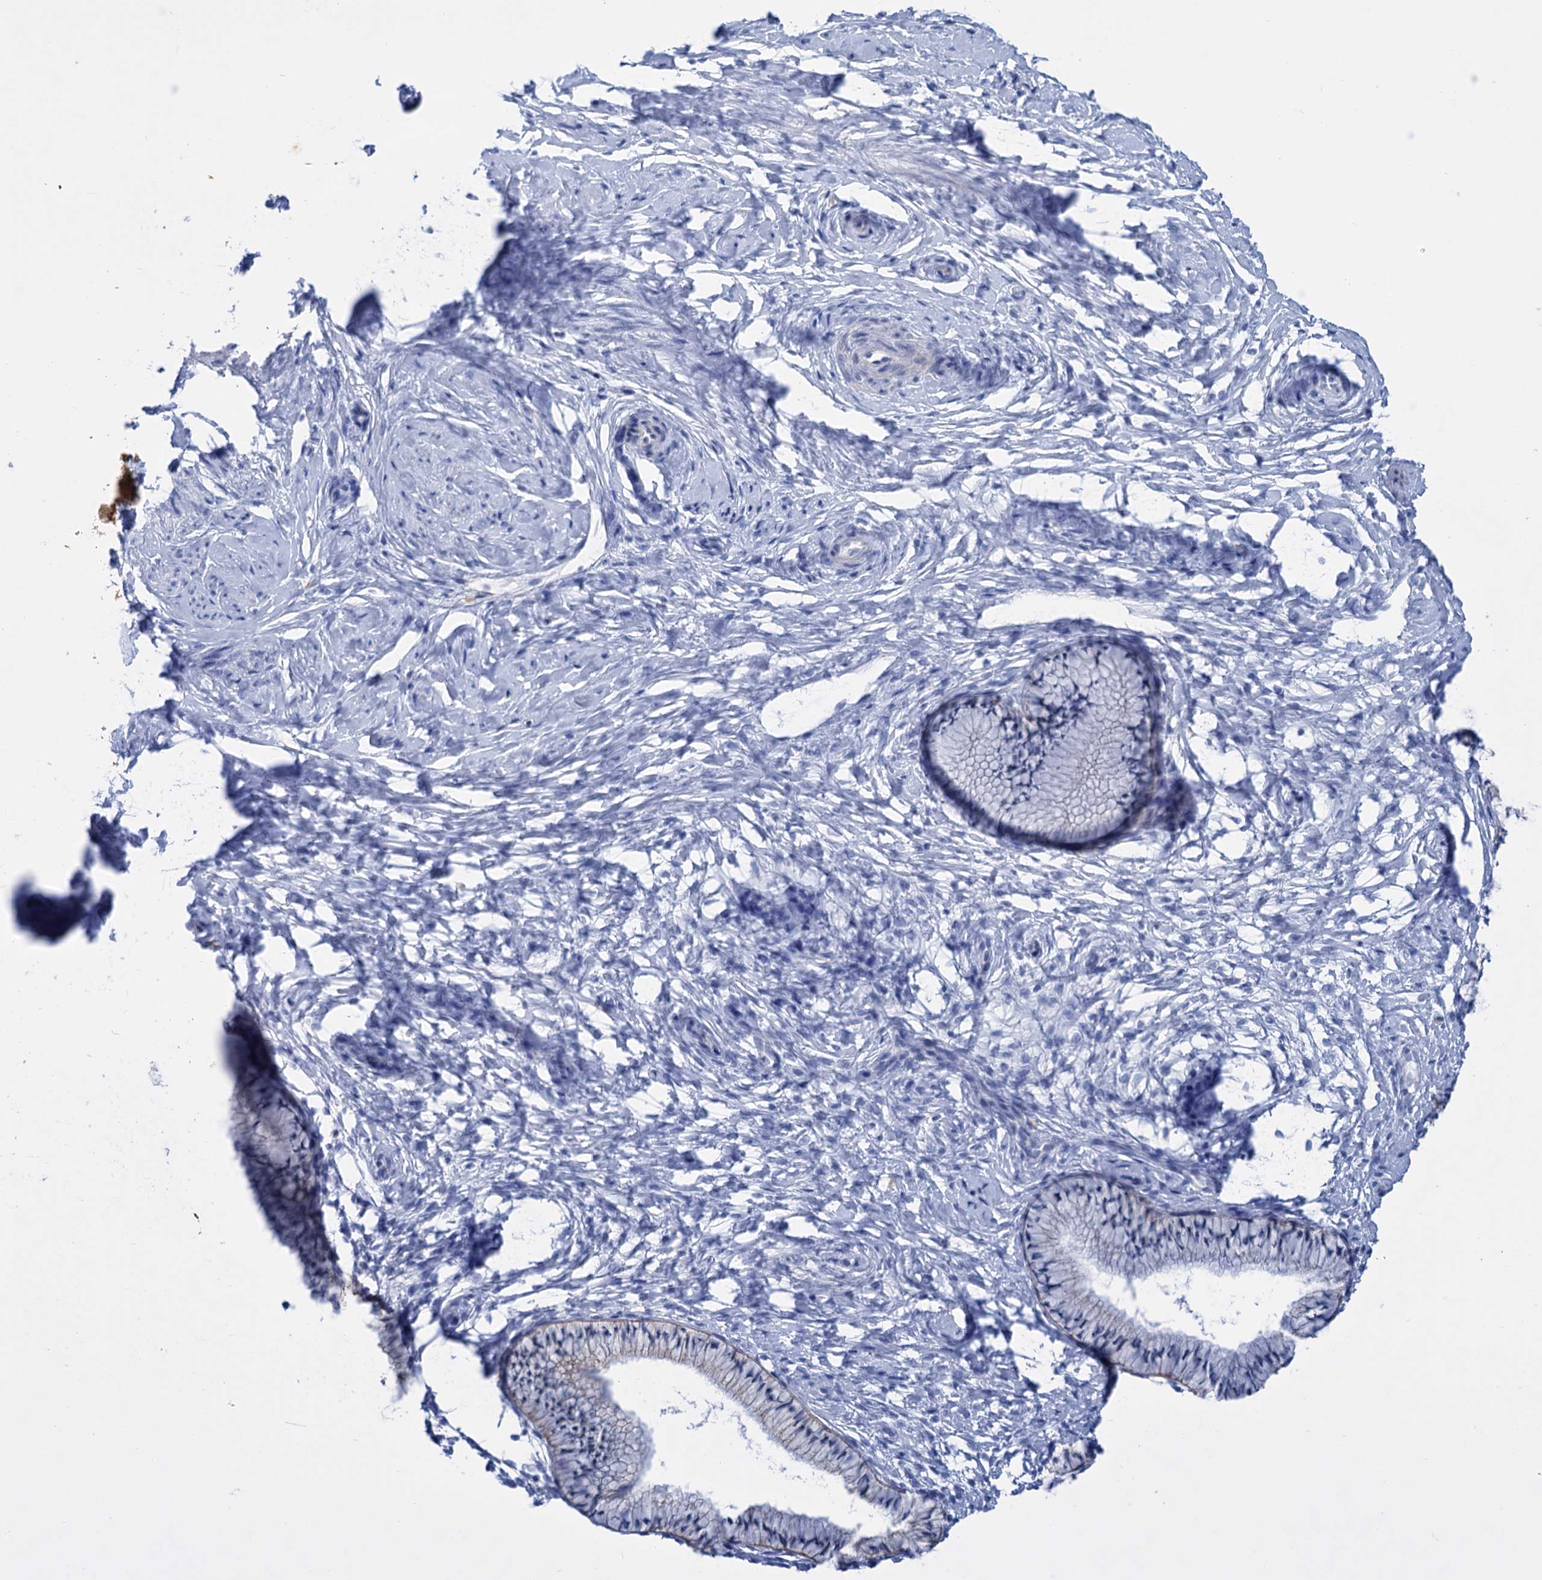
{"staining": {"intensity": "moderate", "quantity": "25%-75%", "location": "cytoplasmic/membranous"}, "tissue": "cervix", "cell_type": "Glandular cells", "image_type": "normal", "snomed": [{"axis": "morphology", "description": "Normal tissue, NOS"}, {"axis": "topography", "description": "Cervix"}], "caption": "Cervix stained for a protein displays moderate cytoplasmic/membranous positivity in glandular cells. (brown staining indicates protein expression, while blue staining denotes nuclei).", "gene": "FAAP20", "patient": {"sex": "female", "age": 33}}